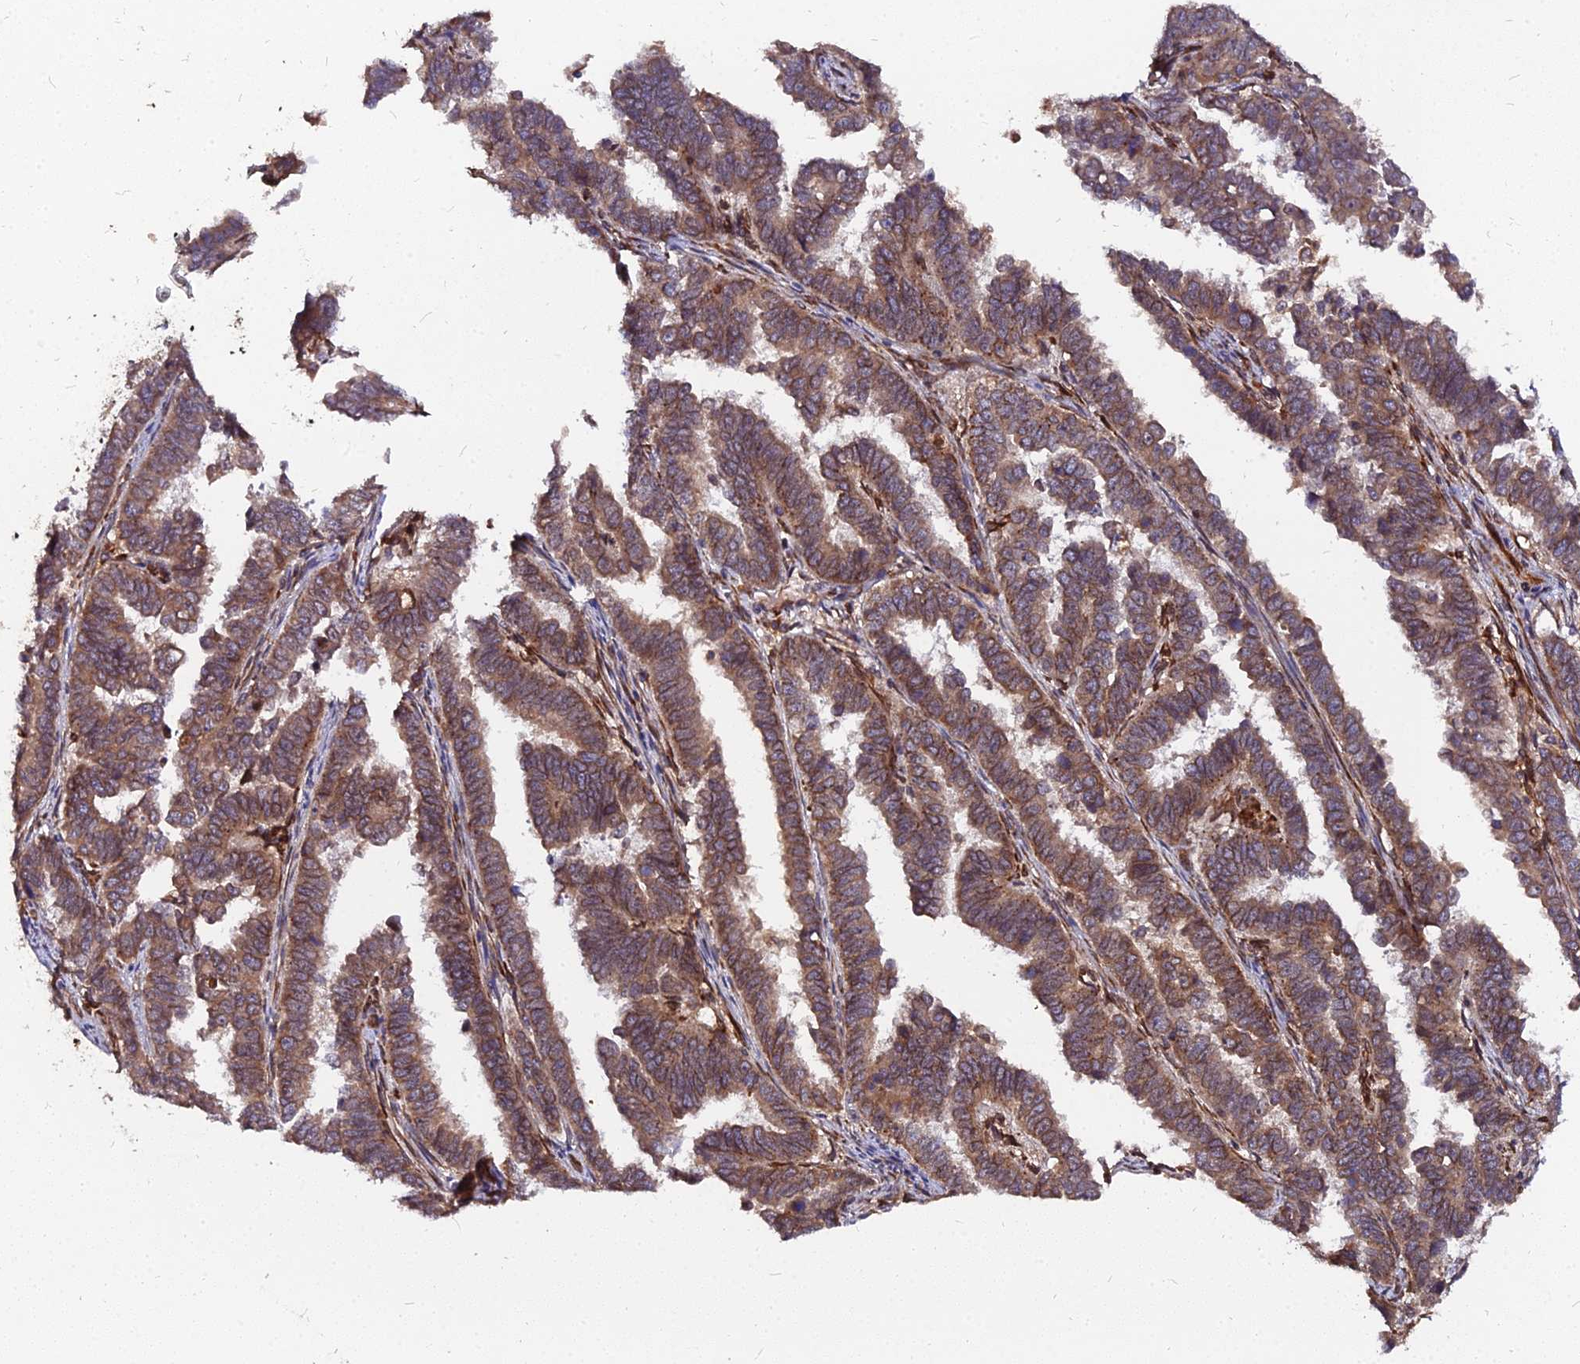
{"staining": {"intensity": "moderate", "quantity": ">75%", "location": "cytoplasmic/membranous"}, "tissue": "endometrial cancer", "cell_type": "Tumor cells", "image_type": "cancer", "snomed": [{"axis": "morphology", "description": "Adenocarcinoma, NOS"}, {"axis": "topography", "description": "Endometrium"}], "caption": "Endometrial cancer (adenocarcinoma) was stained to show a protein in brown. There is medium levels of moderate cytoplasmic/membranous expression in about >75% of tumor cells.", "gene": "PDE4D", "patient": {"sex": "female", "age": 75}}